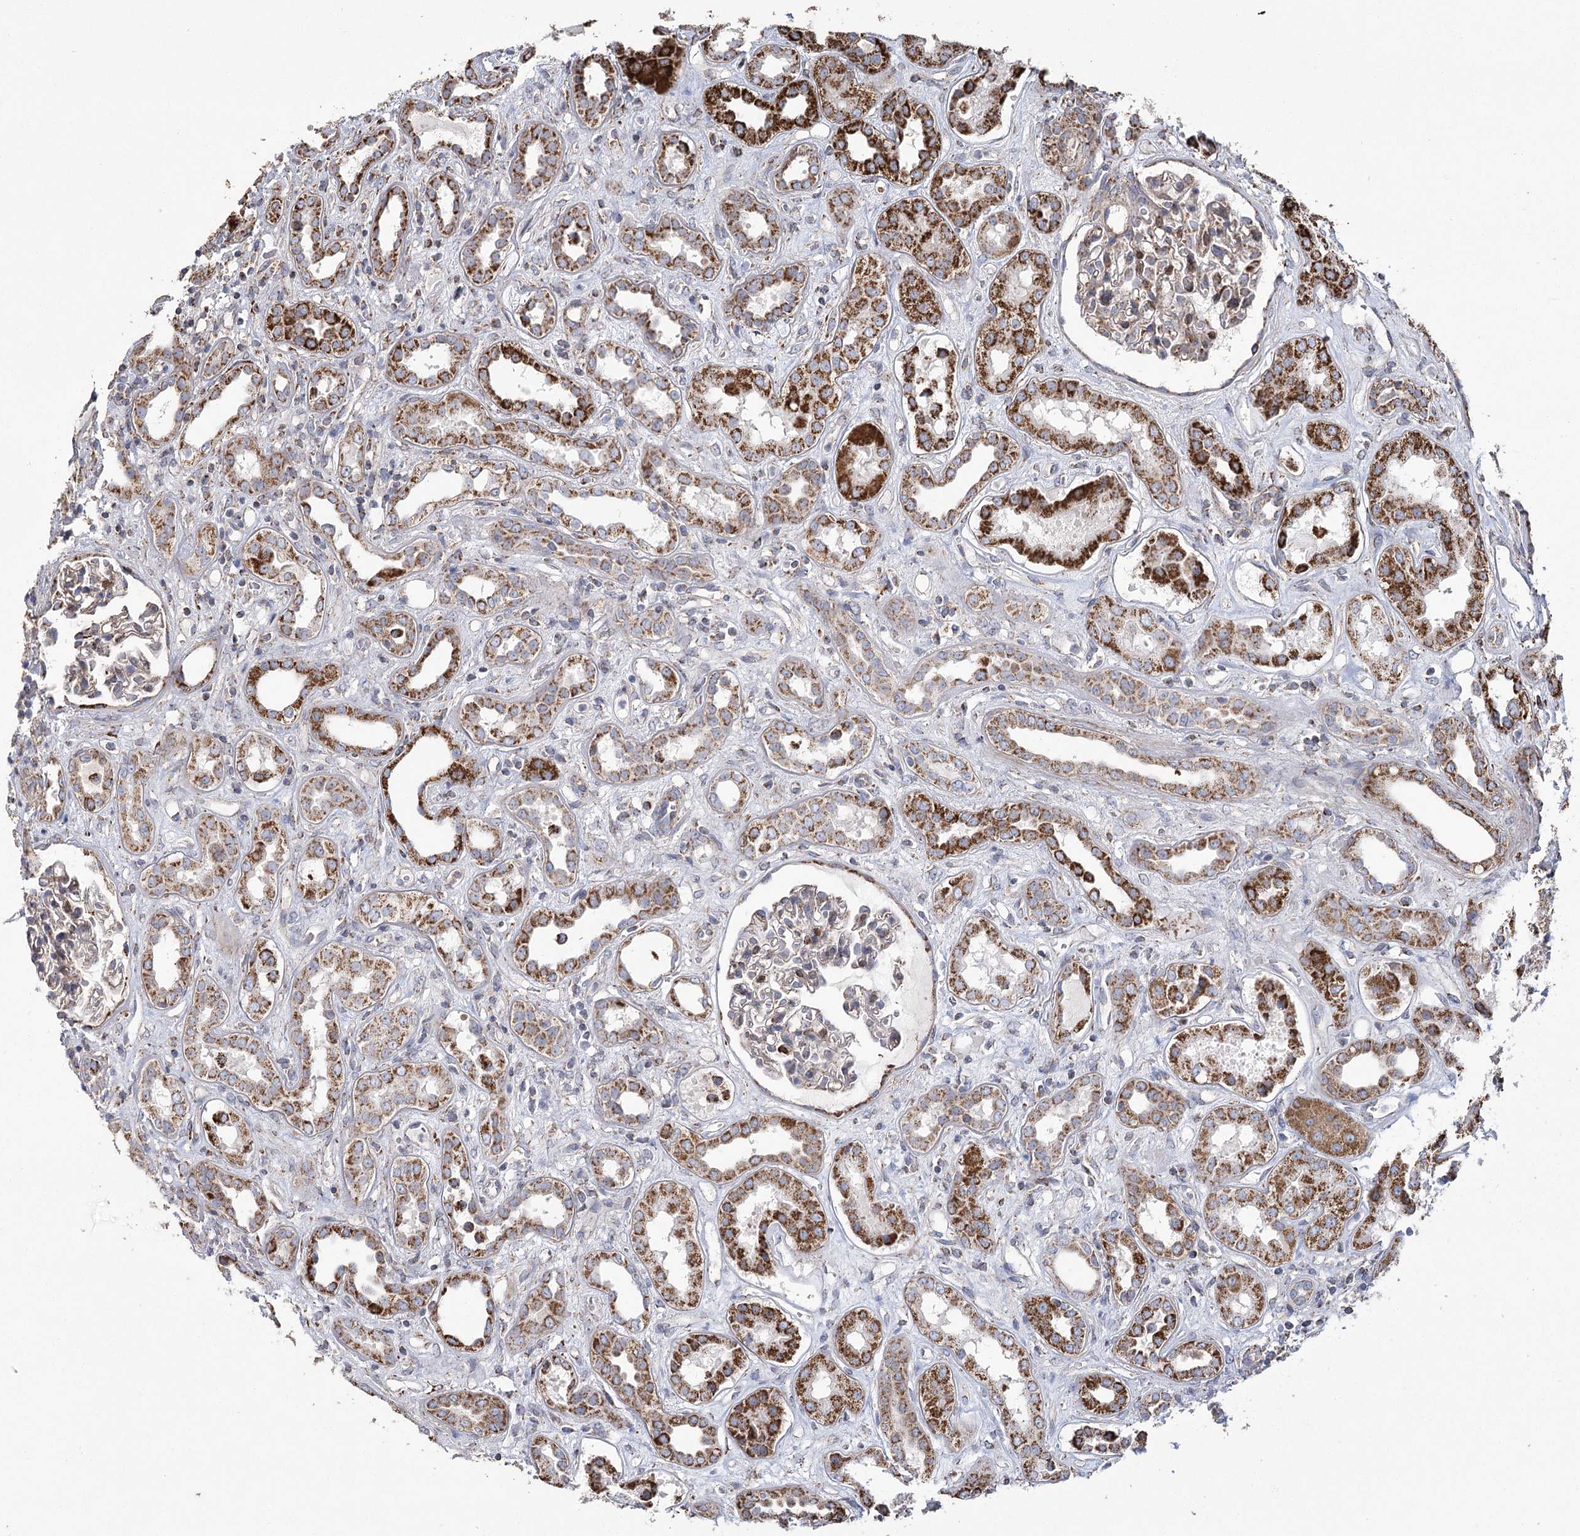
{"staining": {"intensity": "moderate", "quantity": "<25%", "location": "cytoplasmic/membranous"}, "tissue": "kidney", "cell_type": "Cells in glomeruli", "image_type": "normal", "snomed": [{"axis": "morphology", "description": "Normal tissue, NOS"}, {"axis": "topography", "description": "Kidney"}], "caption": "IHC staining of normal kidney, which exhibits low levels of moderate cytoplasmic/membranous staining in about <25% of cells in glomeruli indicating moderate cytoplasmic/membranous protein staining. The staining was performed using DAB (brown) for protein detection and nuclei were counterstained in hematoxylin (blue).", "gene": "RANBP3L", "patient": {"sex": "male", "age": 59}}